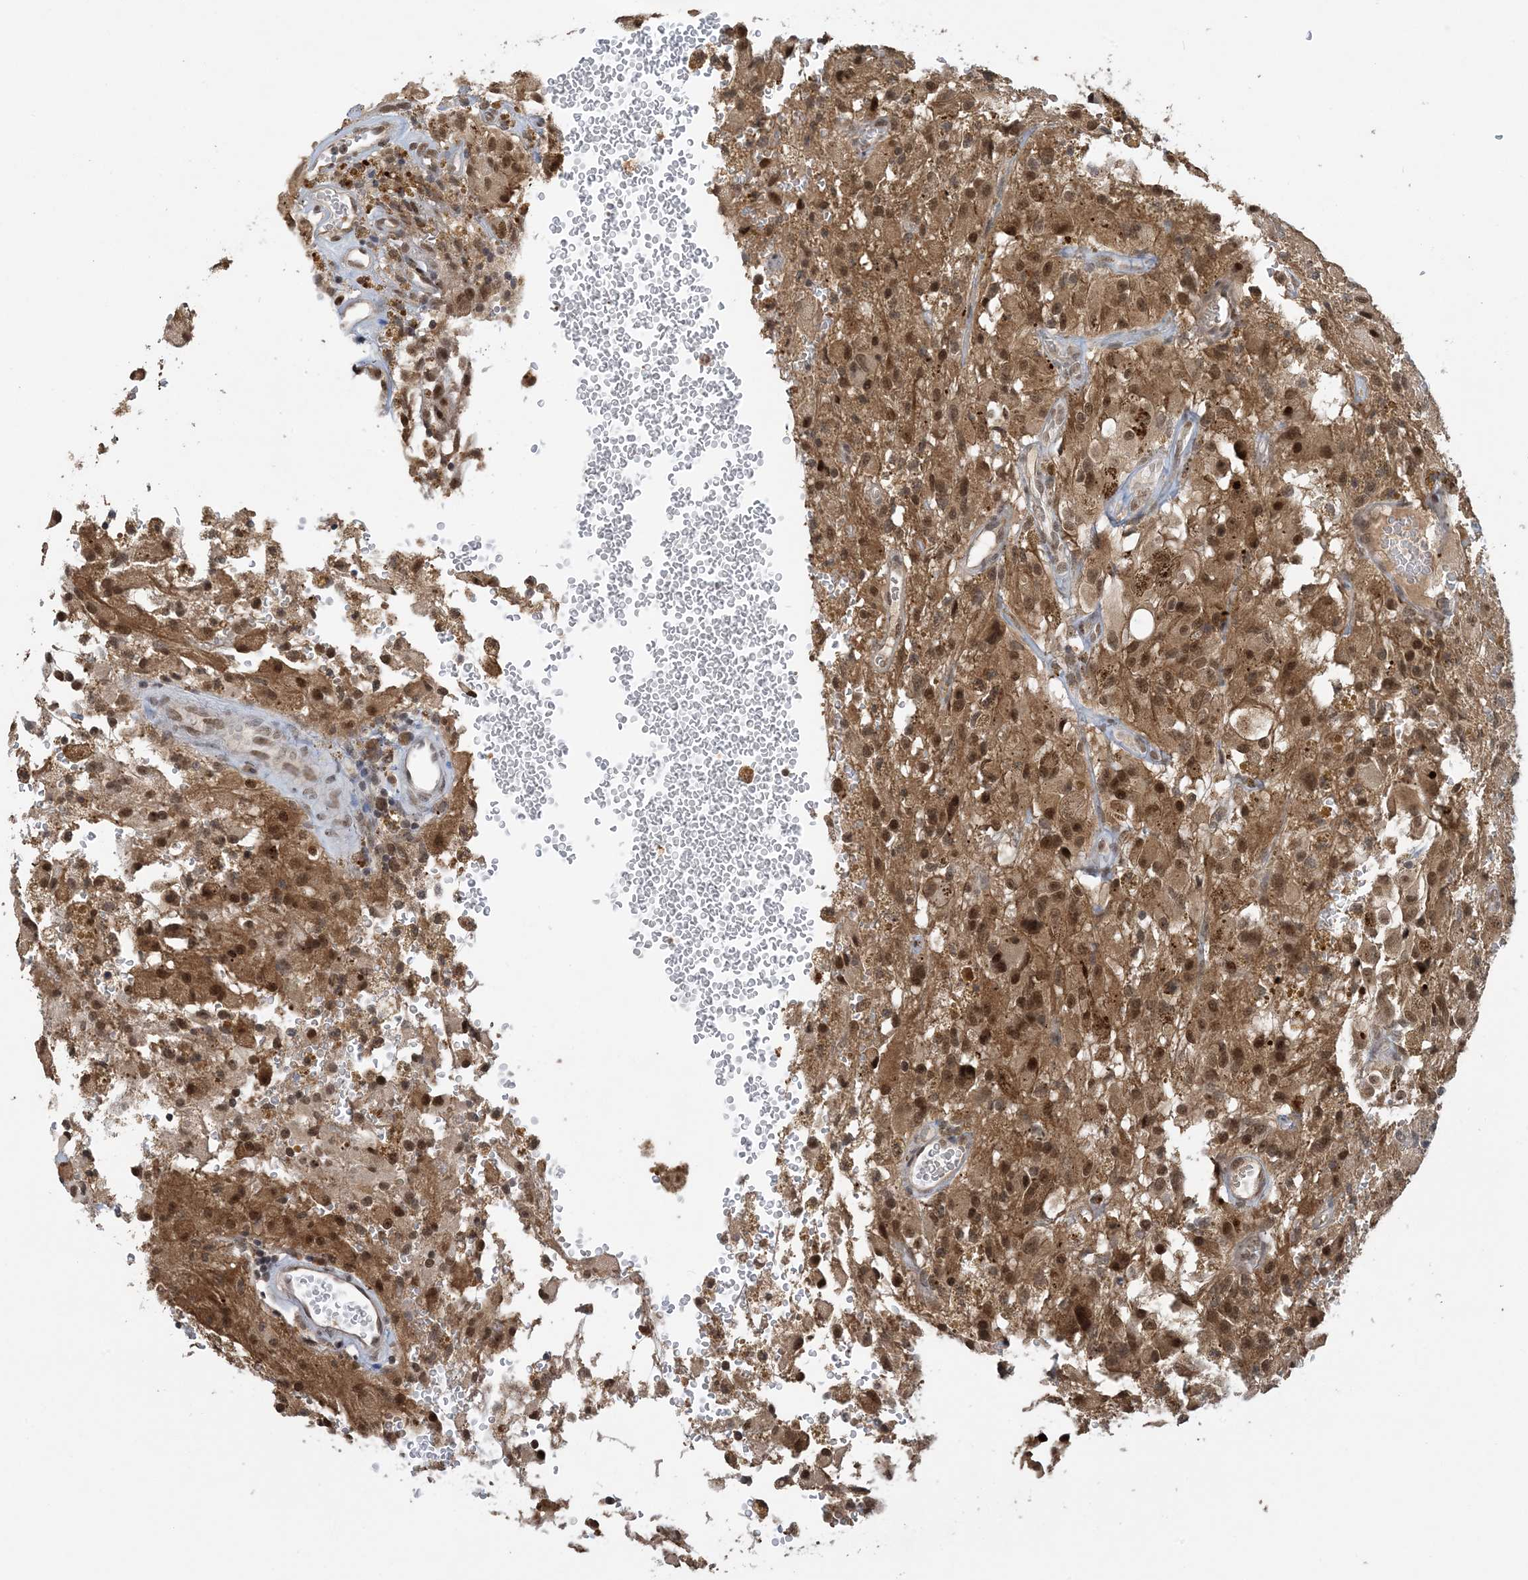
{"staining": {"intensity": "moderate", "quantity": ">75%", "location": "cytoplasmic/membranous,nuclear"}, "tissue": "glioma", "cell_type": "Tumor cells", "image_type": "cancer", "snomed": [{"axis": "morphology", "description": "Glioma, malignant, High grade"}, {"axis": "topography", "description": "Brain"}], "caption": "Protein analysis of glioma tissue displays moderate cytoplasmic/membranous and nuclear expression in about >75% of tumor cells.", "gene": "ACYP2", "patient": {"sex": "female", "age": 59}}